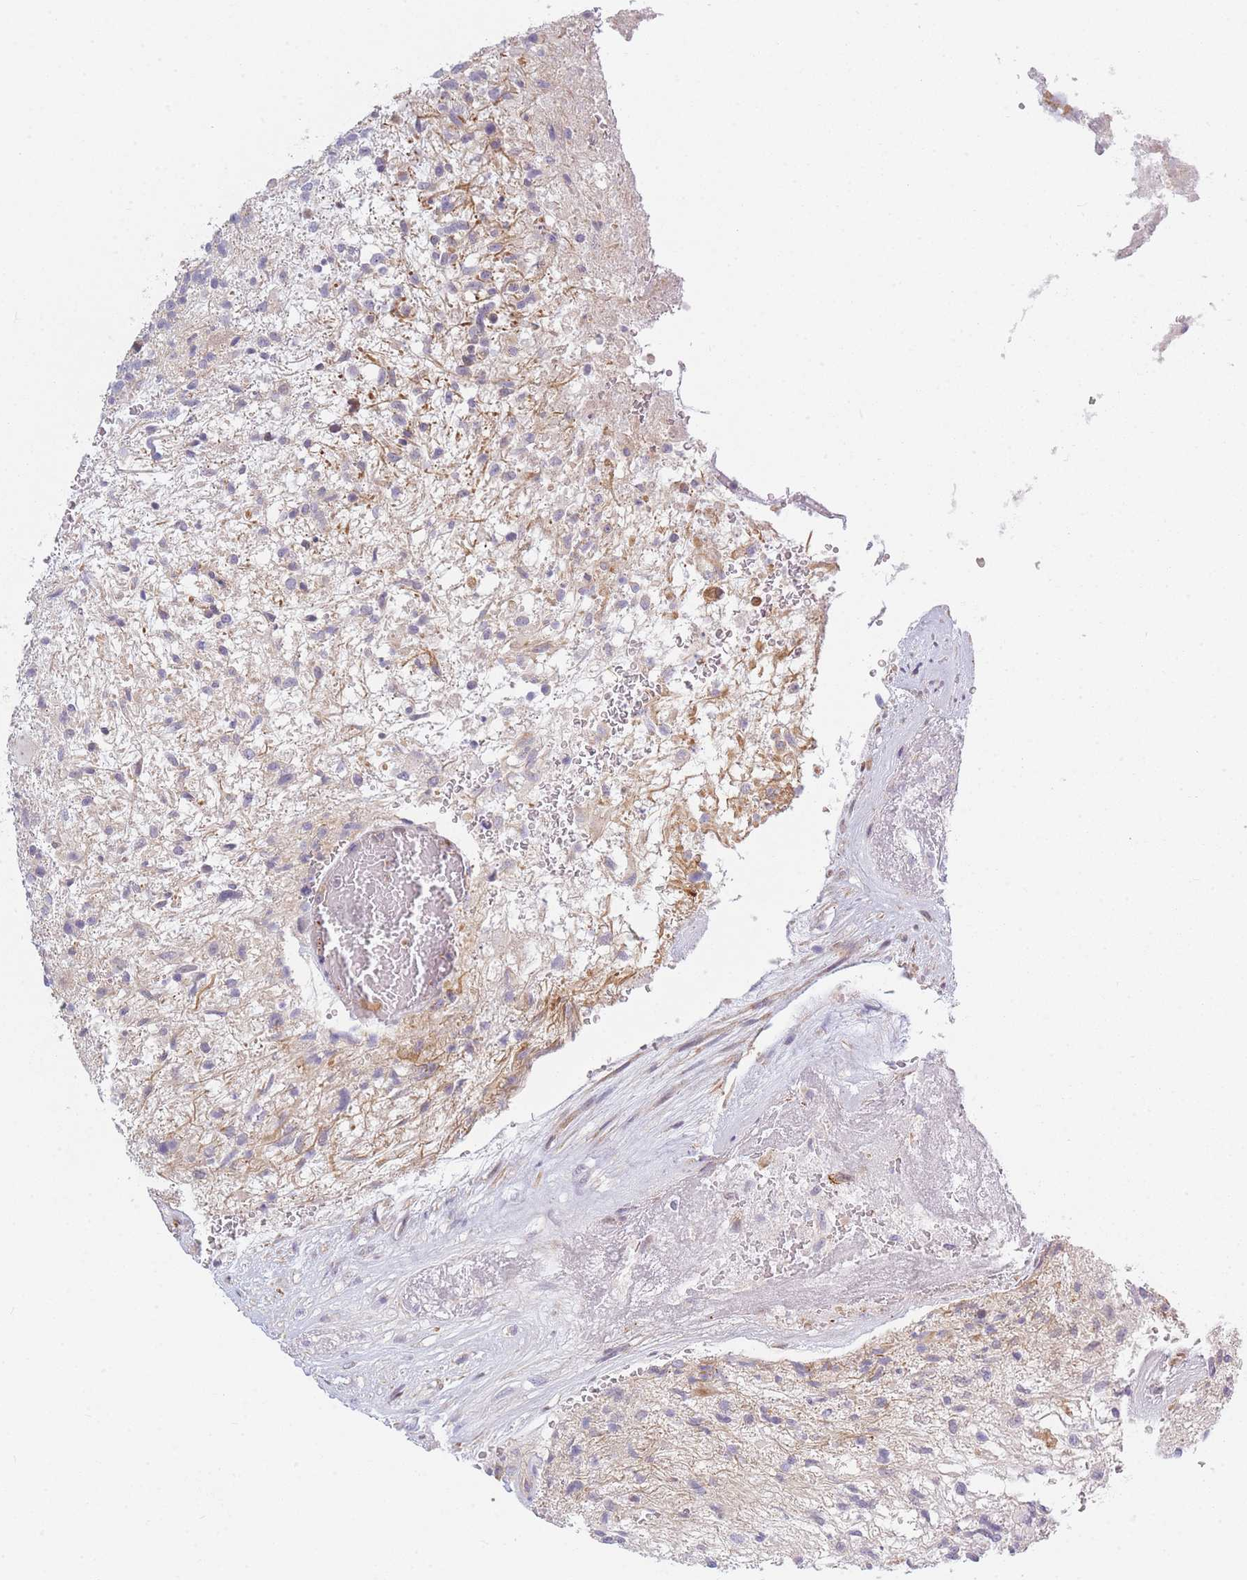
{"staining": {"intensity": "weak", "quantity": "<25%", "location": "cytoplasmic/membranous"}, "tissue": "glioma", "cell_type": "Tumor cells", "image_type": "cancer", "snomed": [{"axis": "morphology", "description": "Glioma, malignant, High grade"}, {"axis": "topography", "description": "Brain"}], "caption": "Immunohistochemical staining of human glioma exhibits no significant positivity in tumor cells.", "gene": "SLC7A6", "patient": {"sex": "male", "age": 56}}